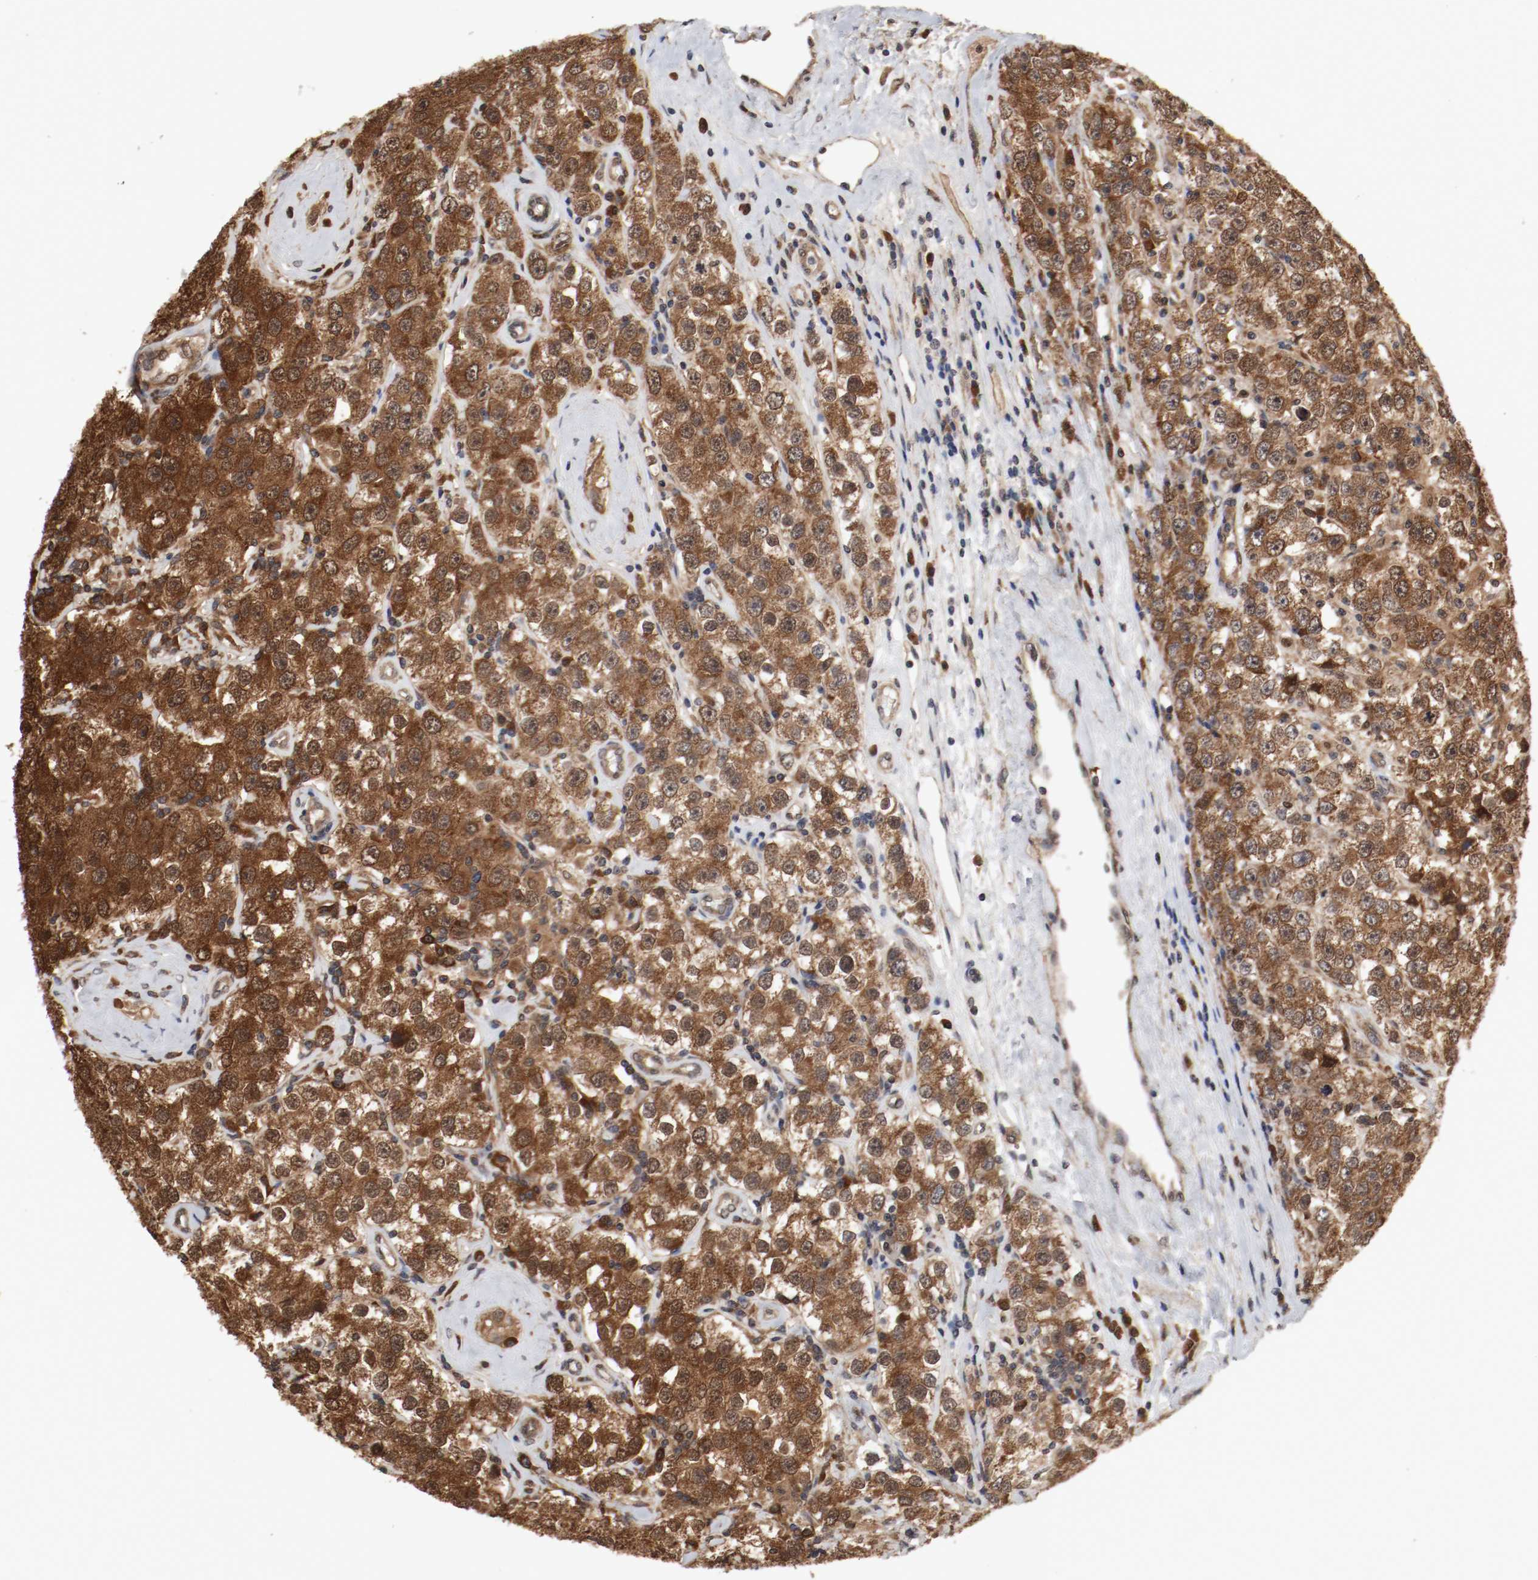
{"staining": {"intensity": "strong", "quantity": ">75%", "location": "cytoplasmic/membranous,nuclear"}, "tissue": "testis cancer", "cell_type": "Tumor cells", "image_type": "cancer", "snomed": [{"axis": "morphology", "description": "Seminoma, NOS"}, {"axis": "topography", "description": "Testis"}], "caption": "The photomicrograph reveals staining of testis seminoma, revealing strong cytoplasmic/membranous and nuclear protein staining (brown color) within tumor cells.", "gene": "AFG3L2", "patient": {"sex": "male", "age": 52}}